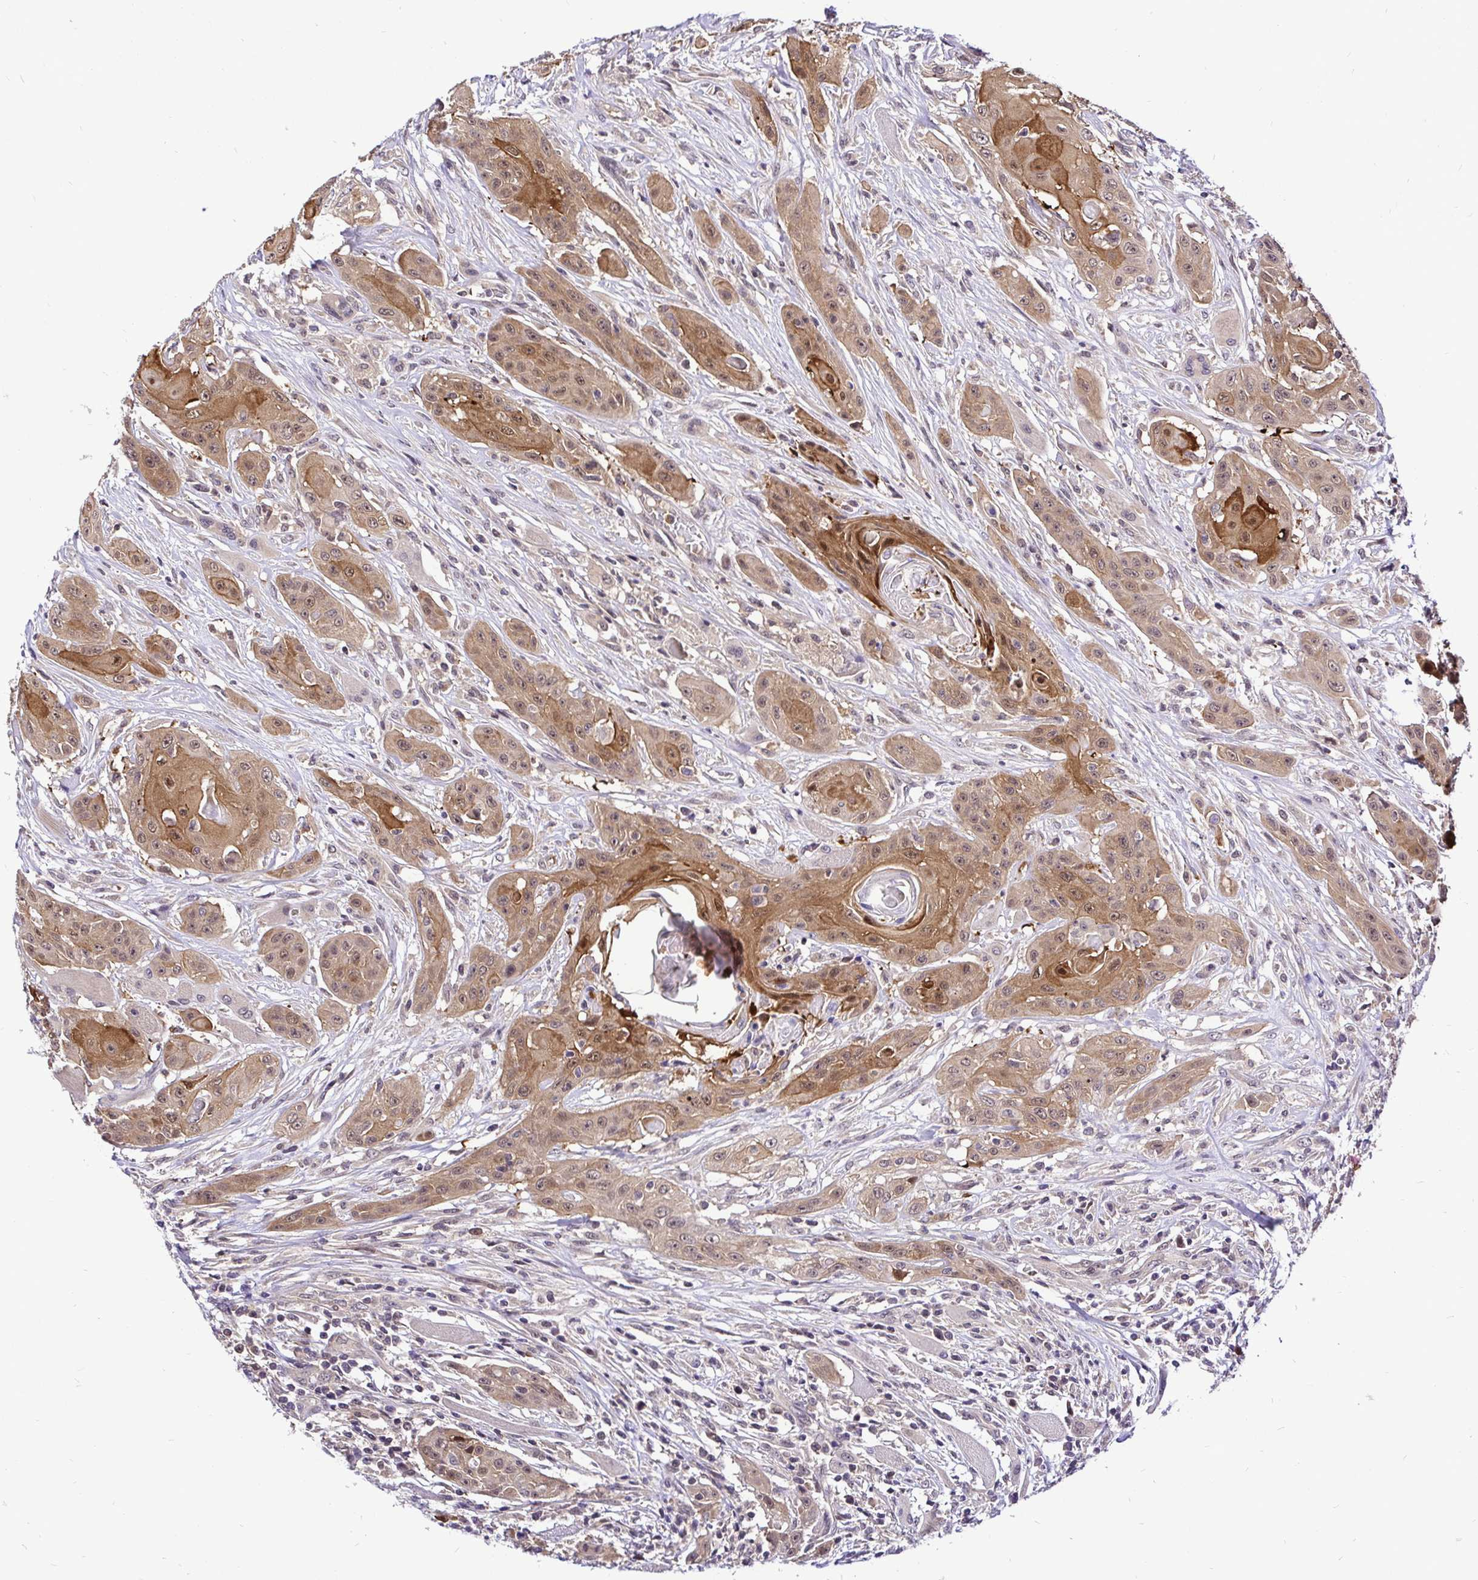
{"staining": {"intensity": "moderate", "quantity": ">75%", "location": "cytoplasmic/membranous,nuclear"}, "tissue": "head and neck cancer", "cell_type": "Tumor cells", "image_type": "cancer", "snomed": [{"axis": "morphology", "description": "Squamous cell carcinoma, NOS"}, {"axis": "topography", "description": "Oral tissue"}, {"axis": "topography", "description": "Head-Neck"}, {"axis": "topography", "description": "Neck, NOS"}], "caption": "Head and neck cancer (squamous cell carcinoma) stained with immunohistochemistry exhibits moderate cytoplasmic/membranous and nuclear expression in approximately >75% of tumor cells.", "gene": "UBE2M", "patient": {"sex": "female", "age": 55}}